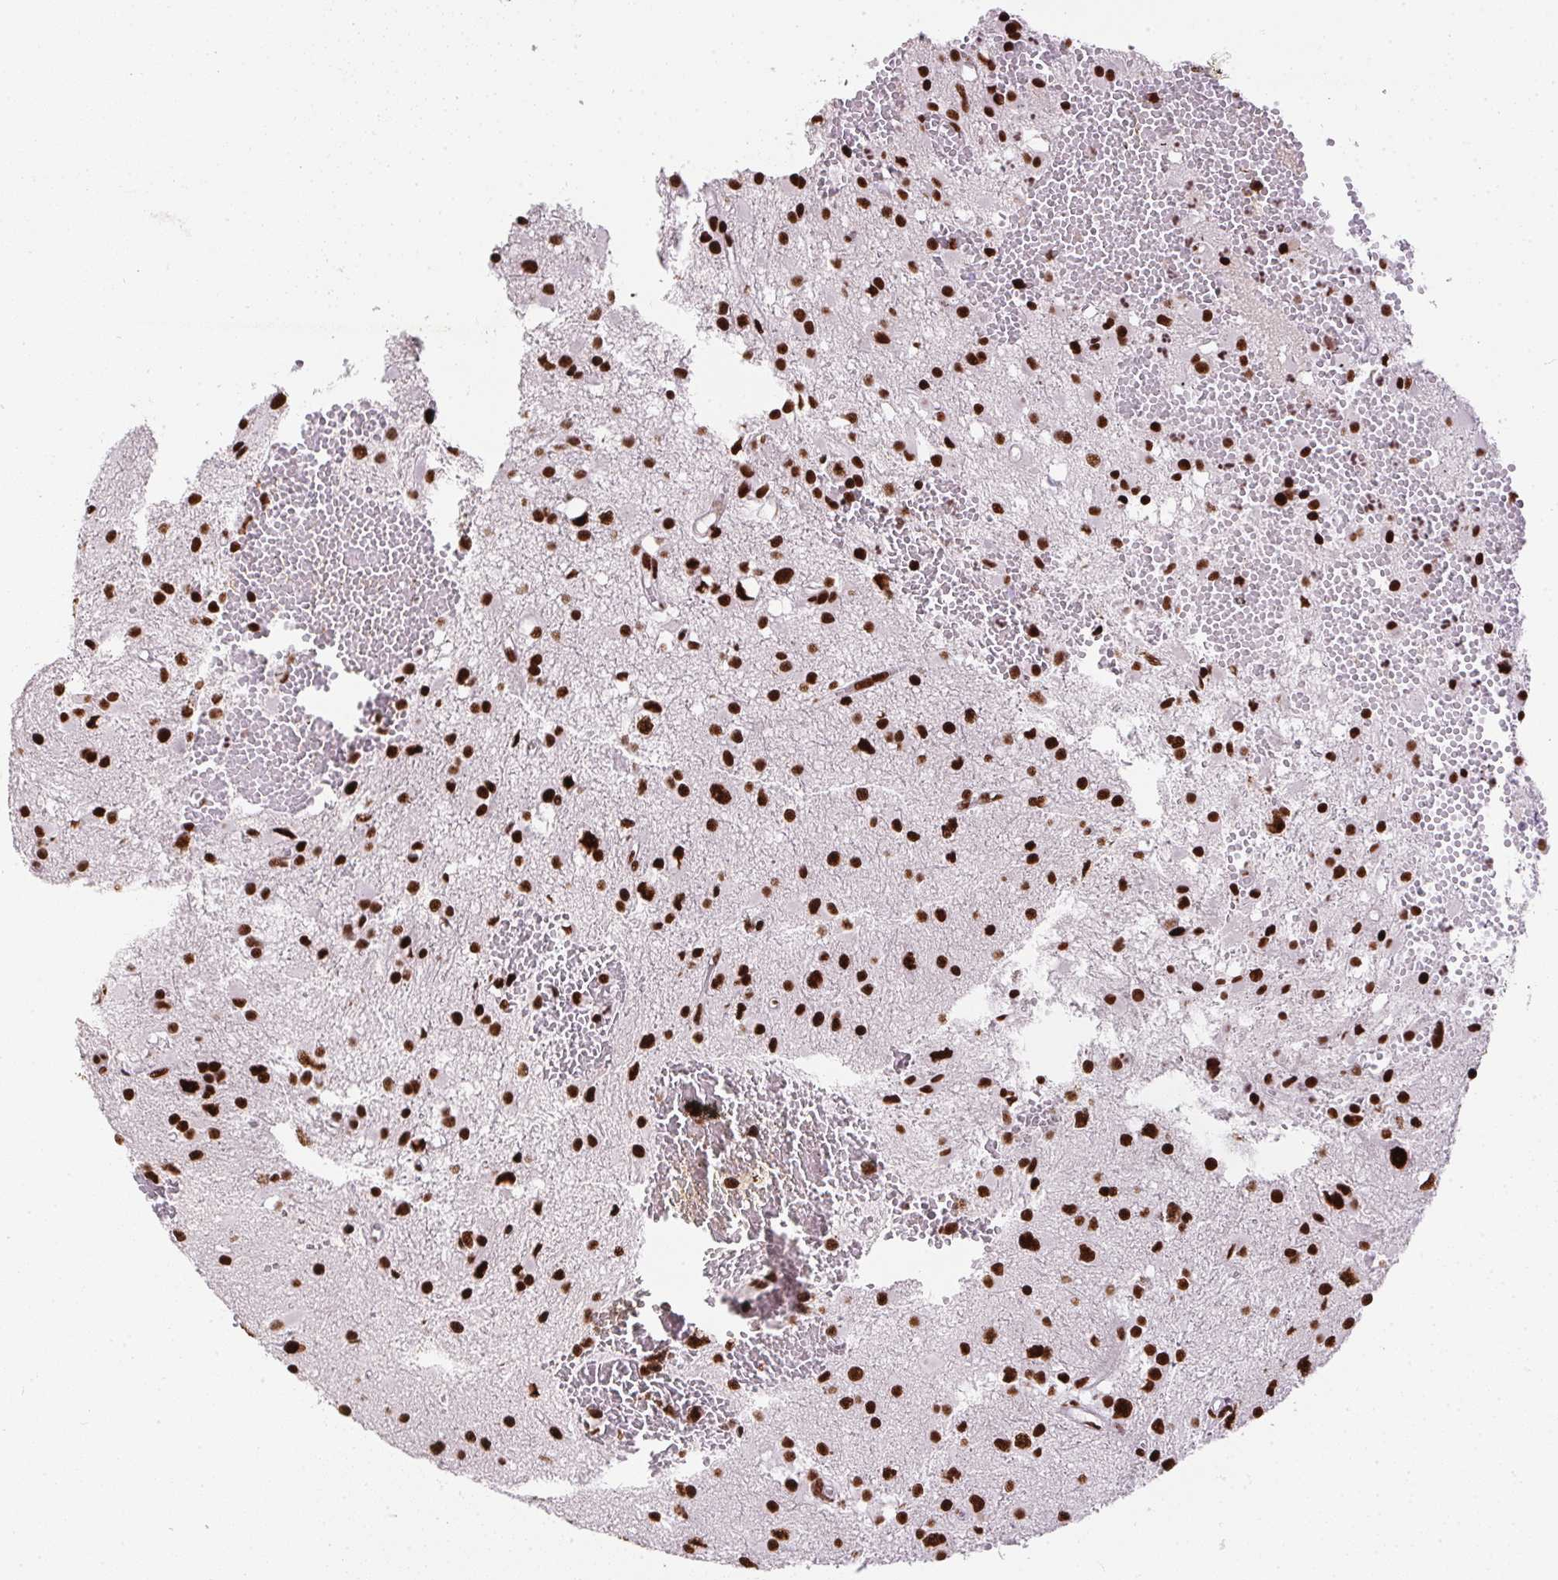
{"staining": {"intensity": "strong", "quantity": ">75%", "location": "nuclear"}, "tissue": "glioma", "cell_type": "Tumor cells", "image_type": "cancer", "snomed": [{"axis": "morphology", "description": "Glioma, malignant, High grade"}, {"axis": "topography", "description": "Brain"}], "caption": "Malignant high-grade glioma was stained to show a protein in brown. There is high levels of strong nuclear staining in approximately >75% of tumor cells. Immunohistochemistry stains the protein in brown and the nuclei are stained blue.", "gene": "PAGE3", "patient": {"sex": "male", "age": 54}}